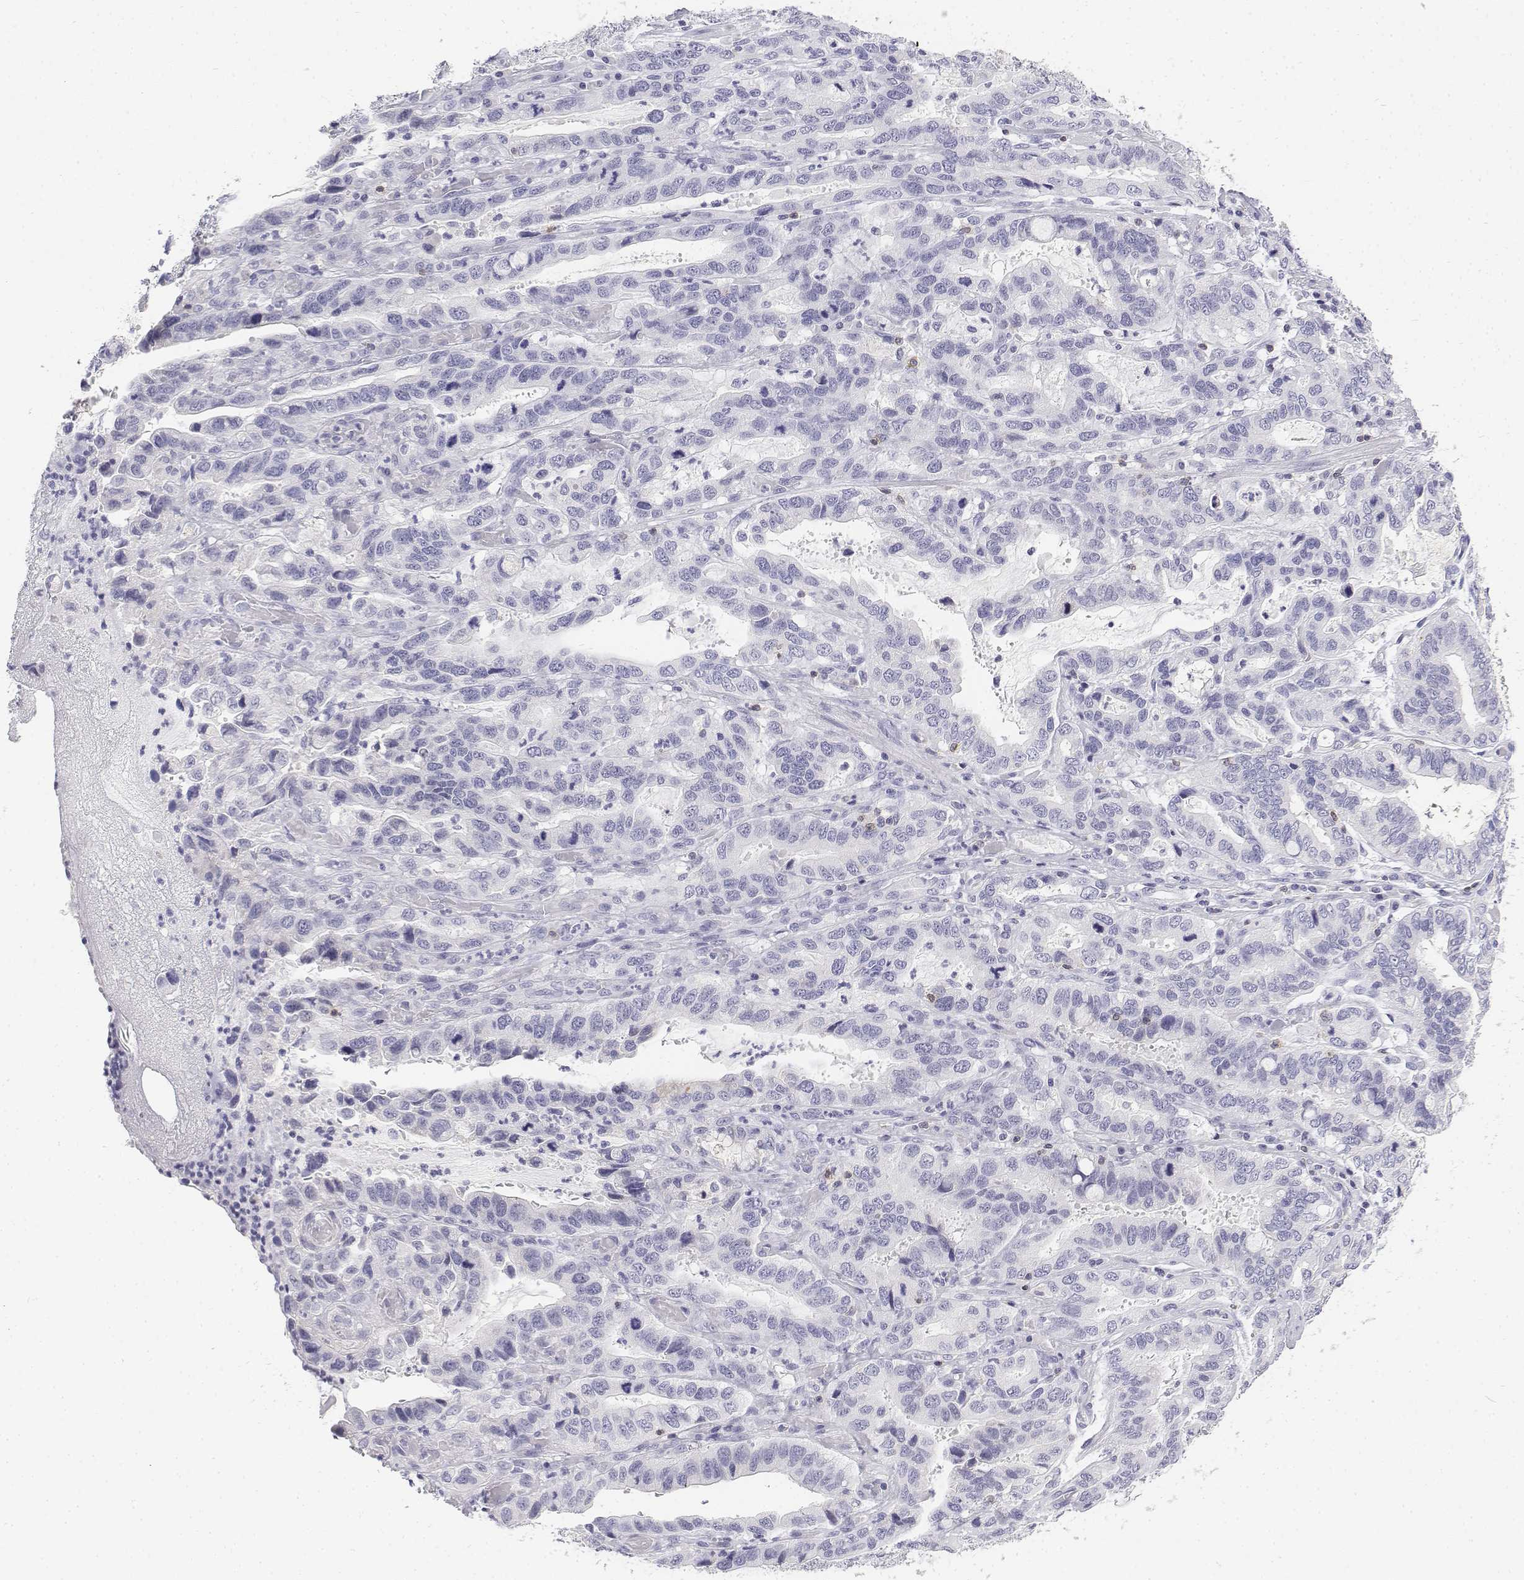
{"staining": {"intensity": "negative", "quantity": "none", "location": "none"}, "tissue": "stomach cancer", "cell_type": "Tumor cells", "image_type": "cancer", "snomed": [{"axis": "morphology", "description": "Adenocarcinoma, NOS"}, {"axis": "topography", "description": "Stomach, lower"}], "caption": "Adenocarcinoma (stomach) was stained to show a protein in brown. There is no significant staining in tumor cells.", "gene": "CD3E", "patient": {"sex": "female", "age": 76}}